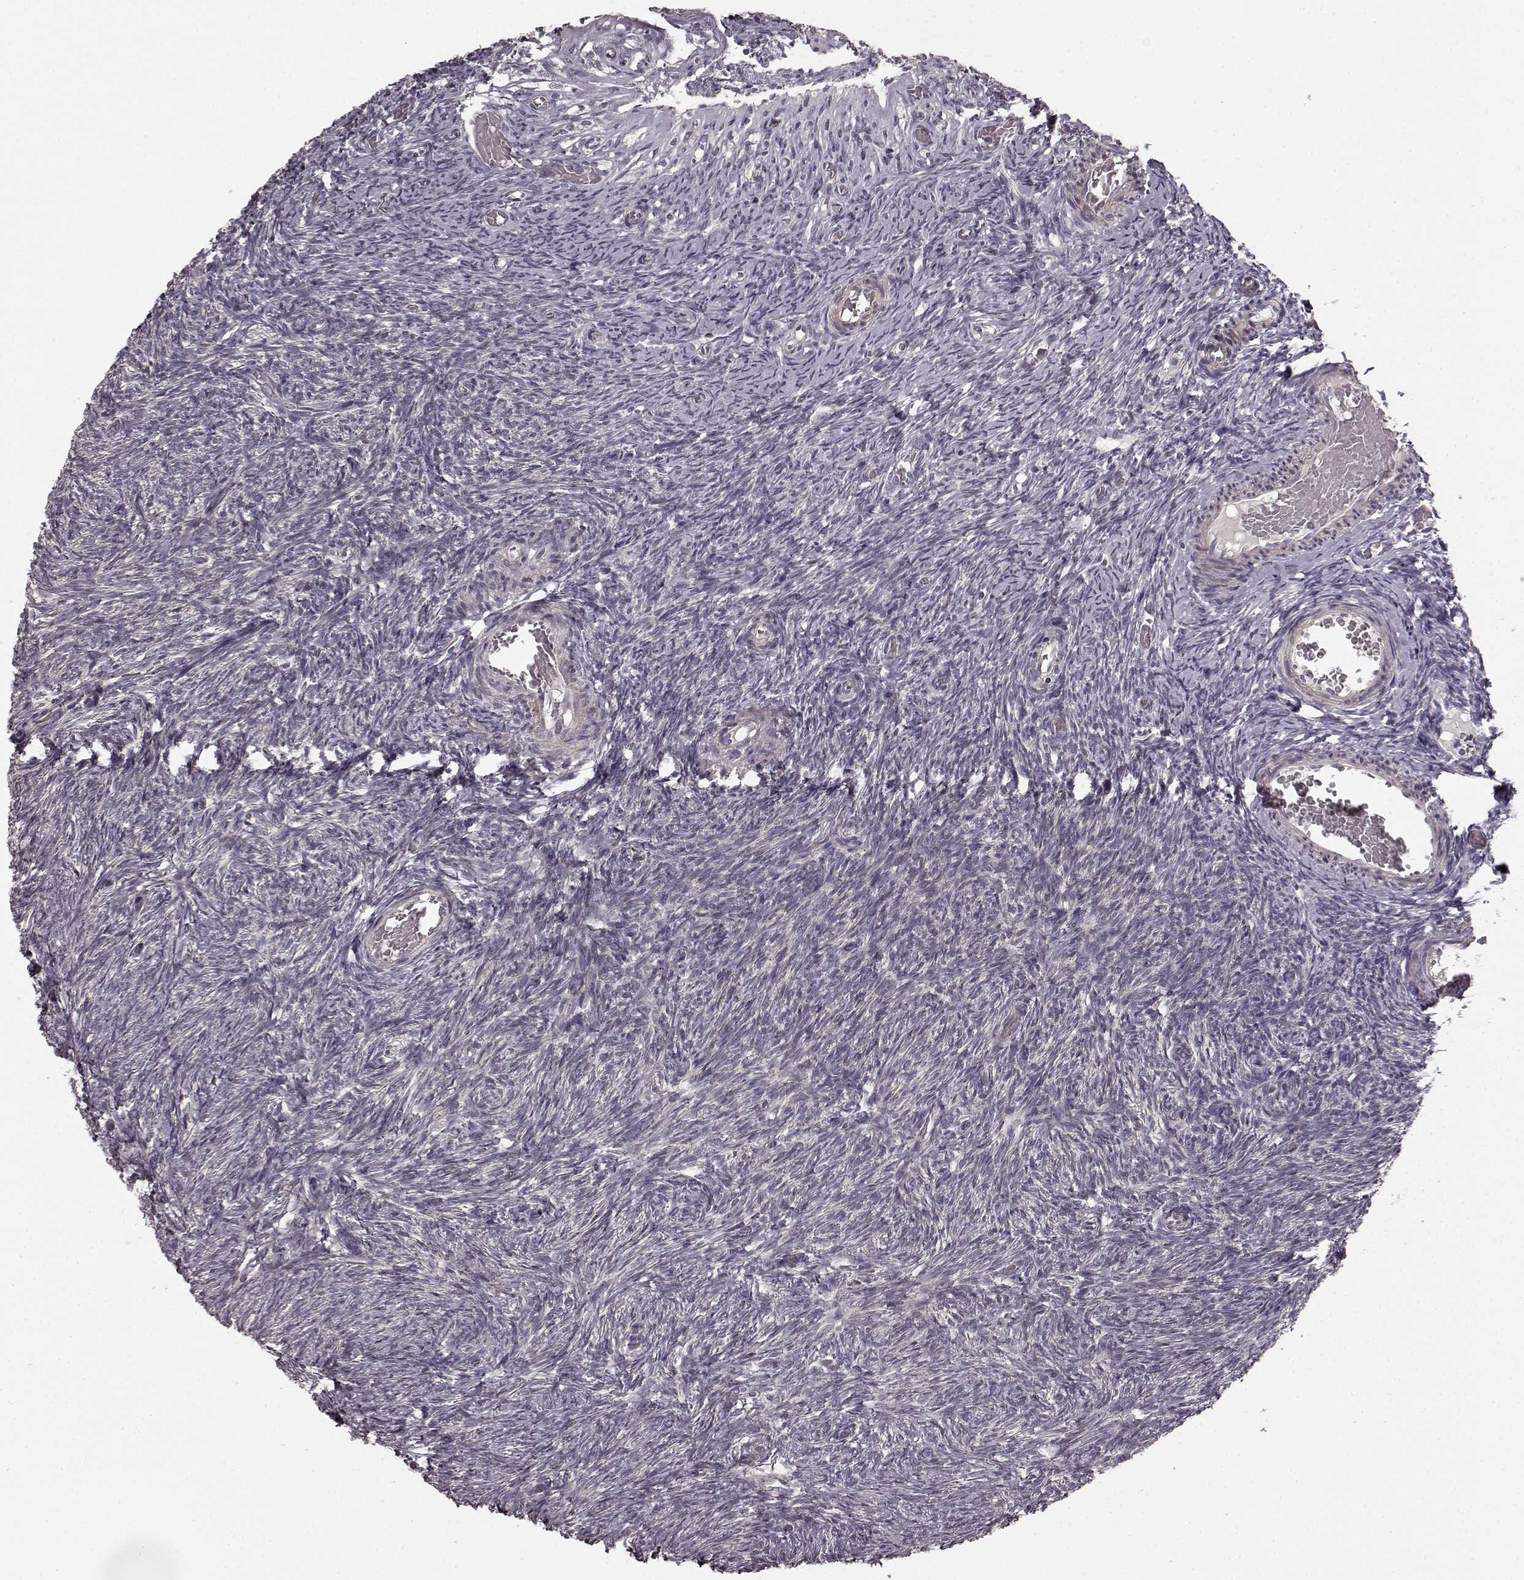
{"staining": {"intensity": "weak", "quantity": ">75%", "location": "cytoplasmic/membranous"}, "tissue": "ovary", "cell_type": "Follicle cells", "image_type": "normal", "snomed": [{"axis": "morphology", "description": "Normal tissue, NOS"}, {"axis": "topography", "description": "Ovary"}], "caption": "The micrograph exhibits a brown stain indicating the presence of a protein in the cytoplasmic/membranous of follicle cells in ovary. The staining was performed using DAB, with brown indicating positive protein expression. Nuclei are stained blue with hematoxylin.", "gene": "PRKCE", "patient": {"sex": "female", "age": 39}}